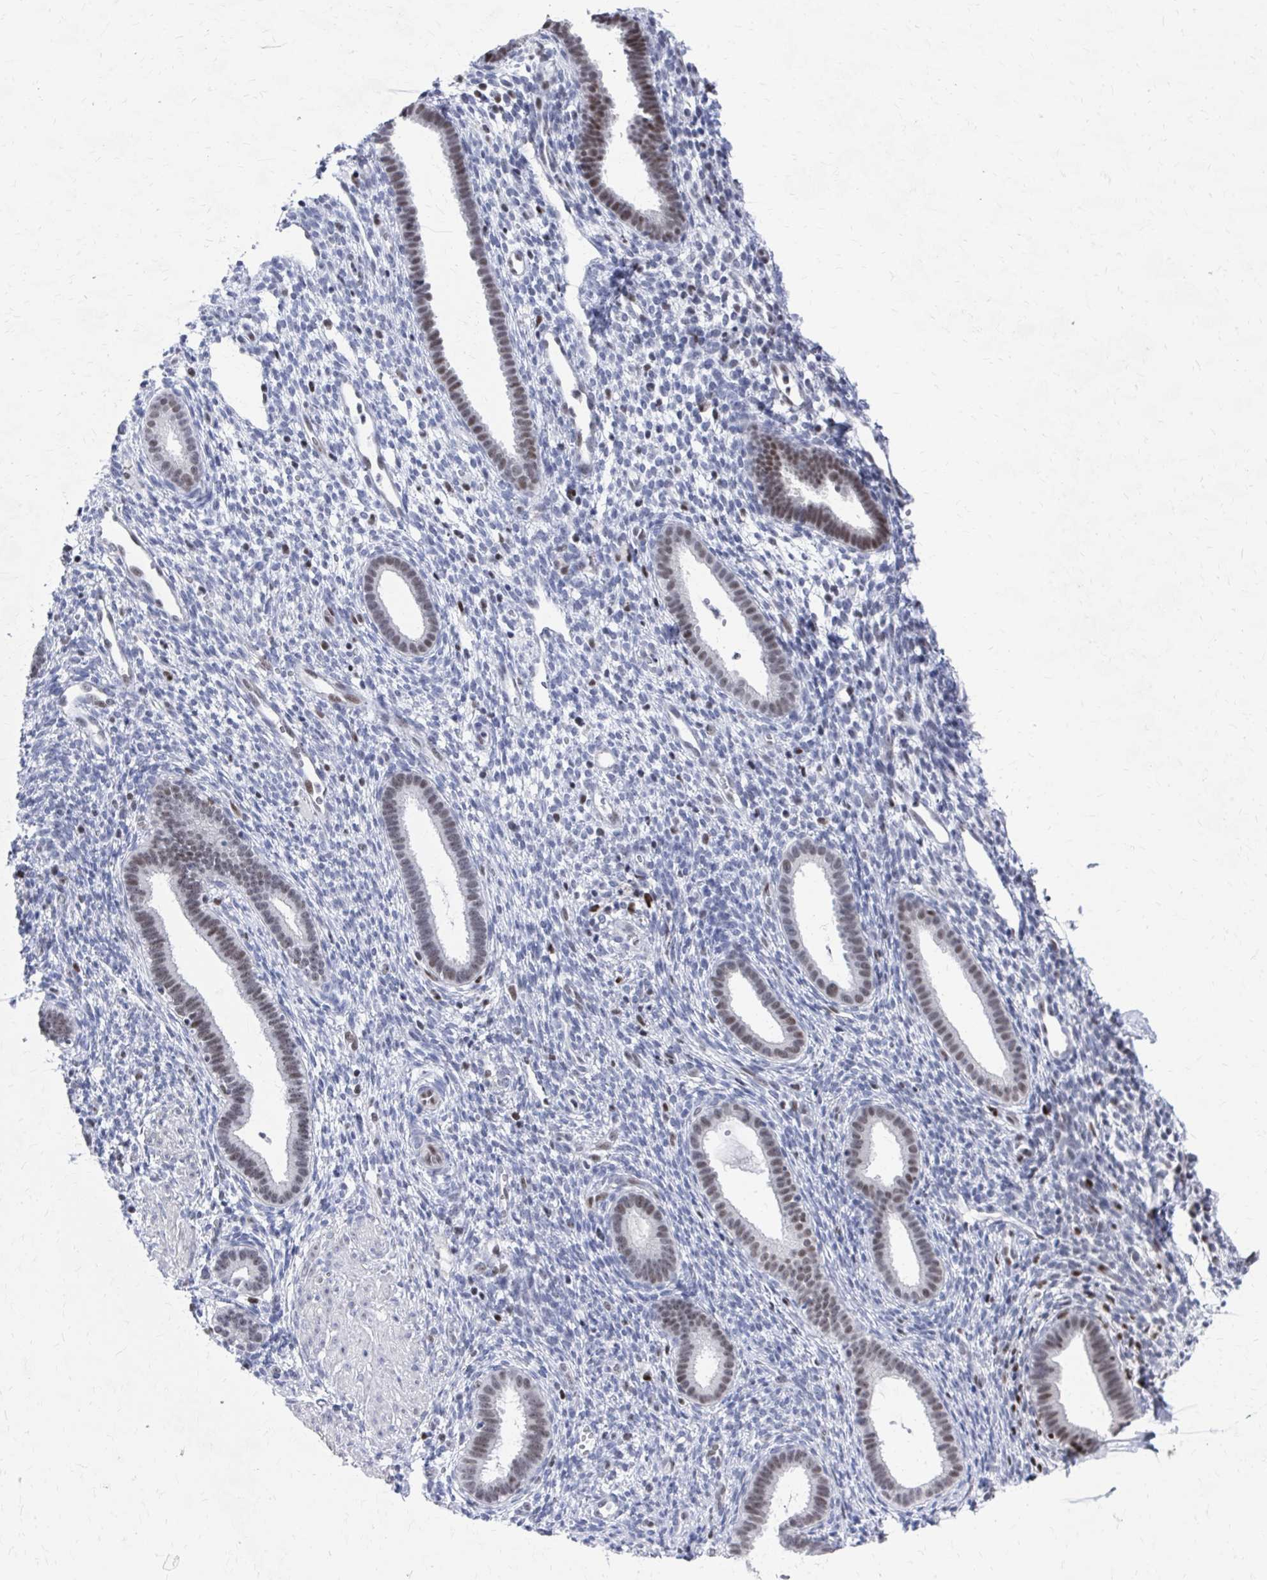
{"staining": {"intensity": "moderate", "quantity": "<25%", "location": "nuclear"}, "tissue": "endometrium", "cell_type": "Cells in endometrial stroma", "image_type": "normal", "snomed": [{"axis": "morphology", "description": "Normal tissue, NOS"}, {"axis": "topography", "description": "Endometrium"}], "caption": "Protein staining reveals moderate nuclear positivity in approximately <25% of cells in endometrial stroma in unremarkable endometrium. The staining was performed using DAB to visualize the protein expression in brown, while the nuclei were stained in blue with hematoxylin (Magnification: 20x).", "gene": "CDIN1", "patient": {"sex": "female", "age": 36}}